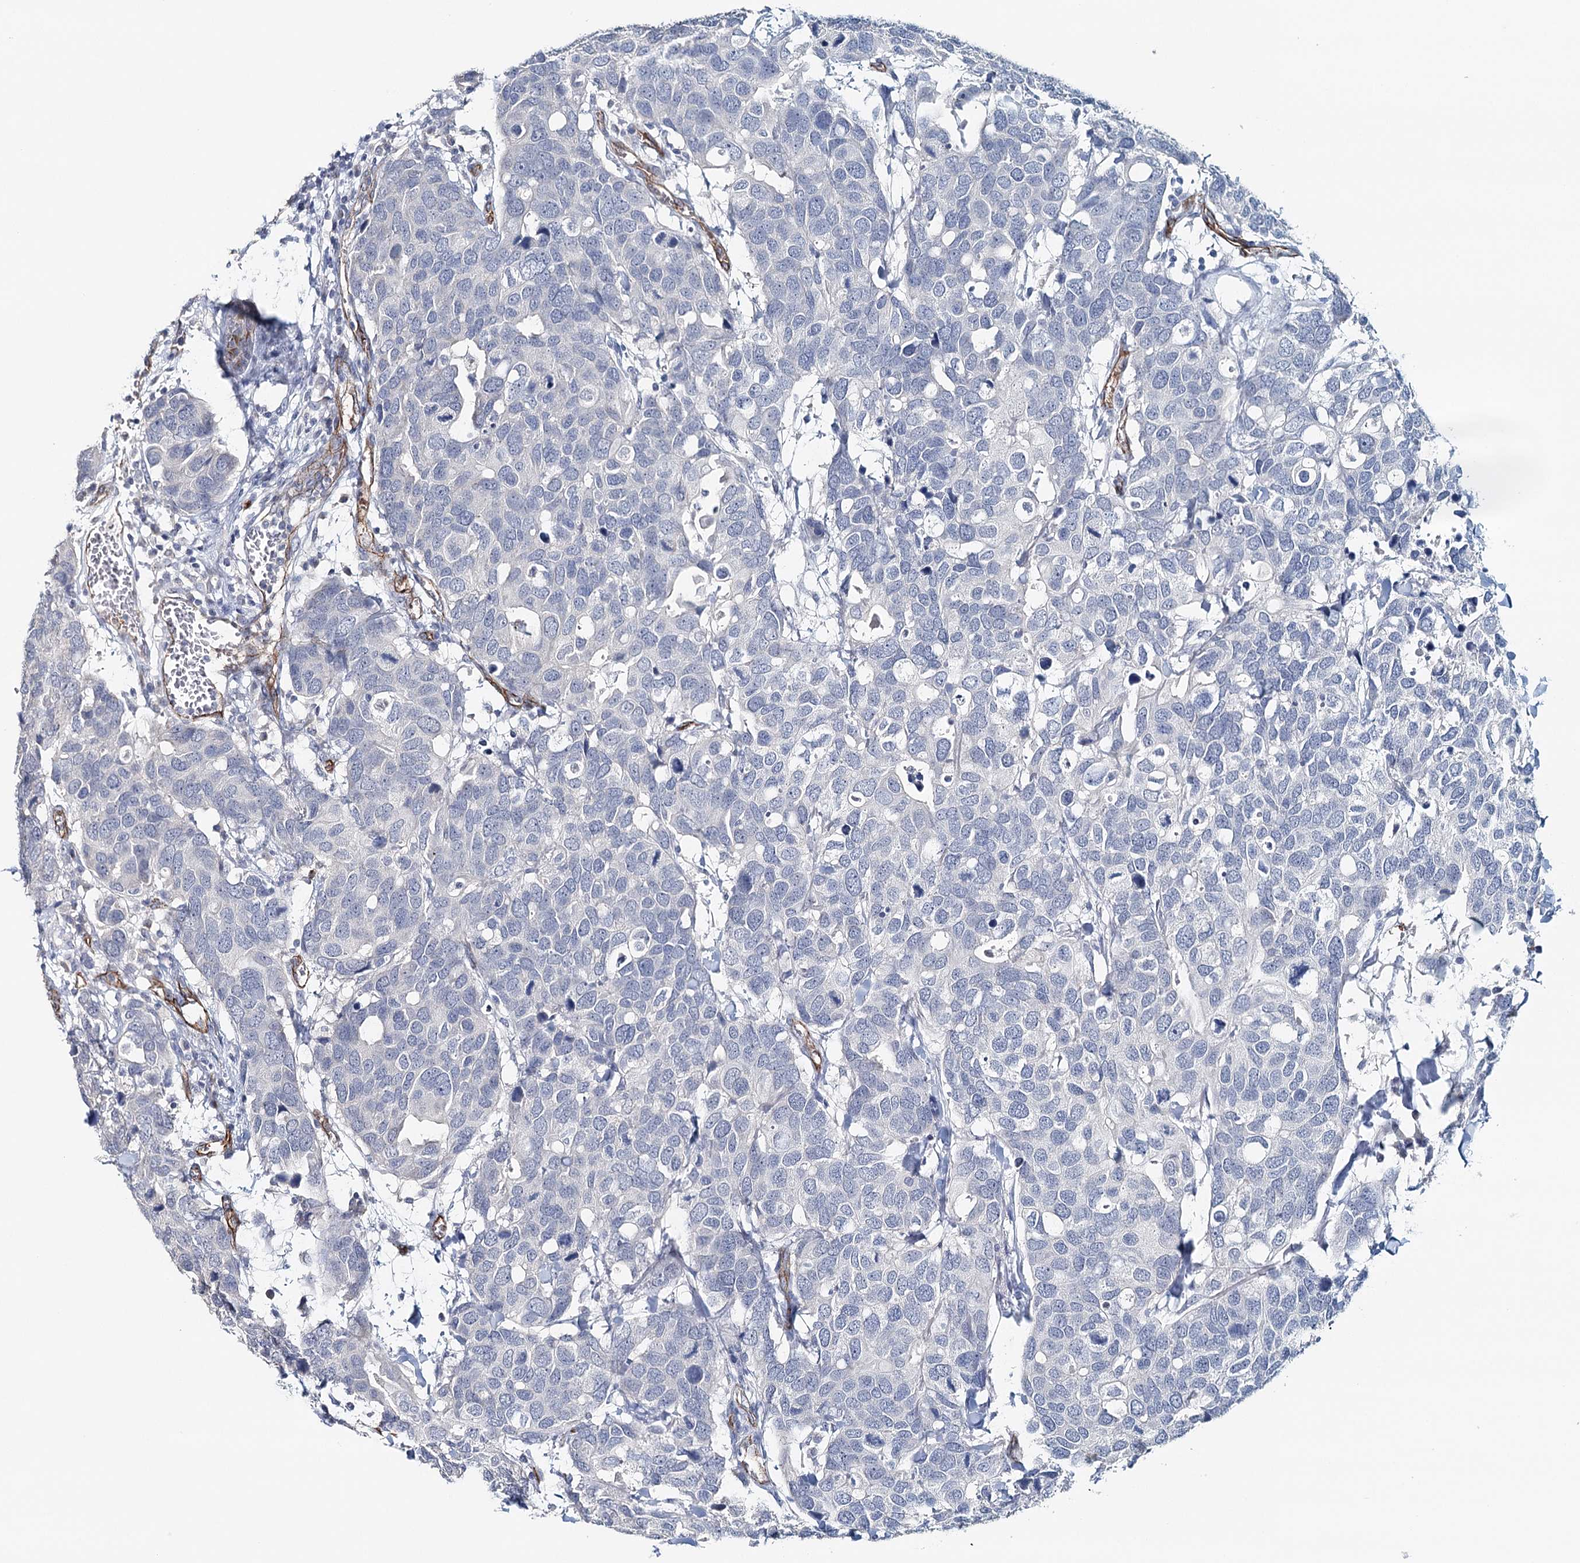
{"staining": {"intensity": "negative", "quantity": "none", "location": "none"}, "tissue": "breast cancer", "cell_type": "Tumor cells", "image_type": "cancer", "snomed": [{"axis": "morphology", "description": "Duct carcinoma"}, {"axis": "topography", "description": "Breast"}], "caption": "A high-resolution photomicrograph shows IHC staining of breast cancer (invasive ductal carcinoma), which exhibits no significant positivity in tumor cells.", "gene": "SYNPO", "patient": {"sex": "female", "age": 83}}